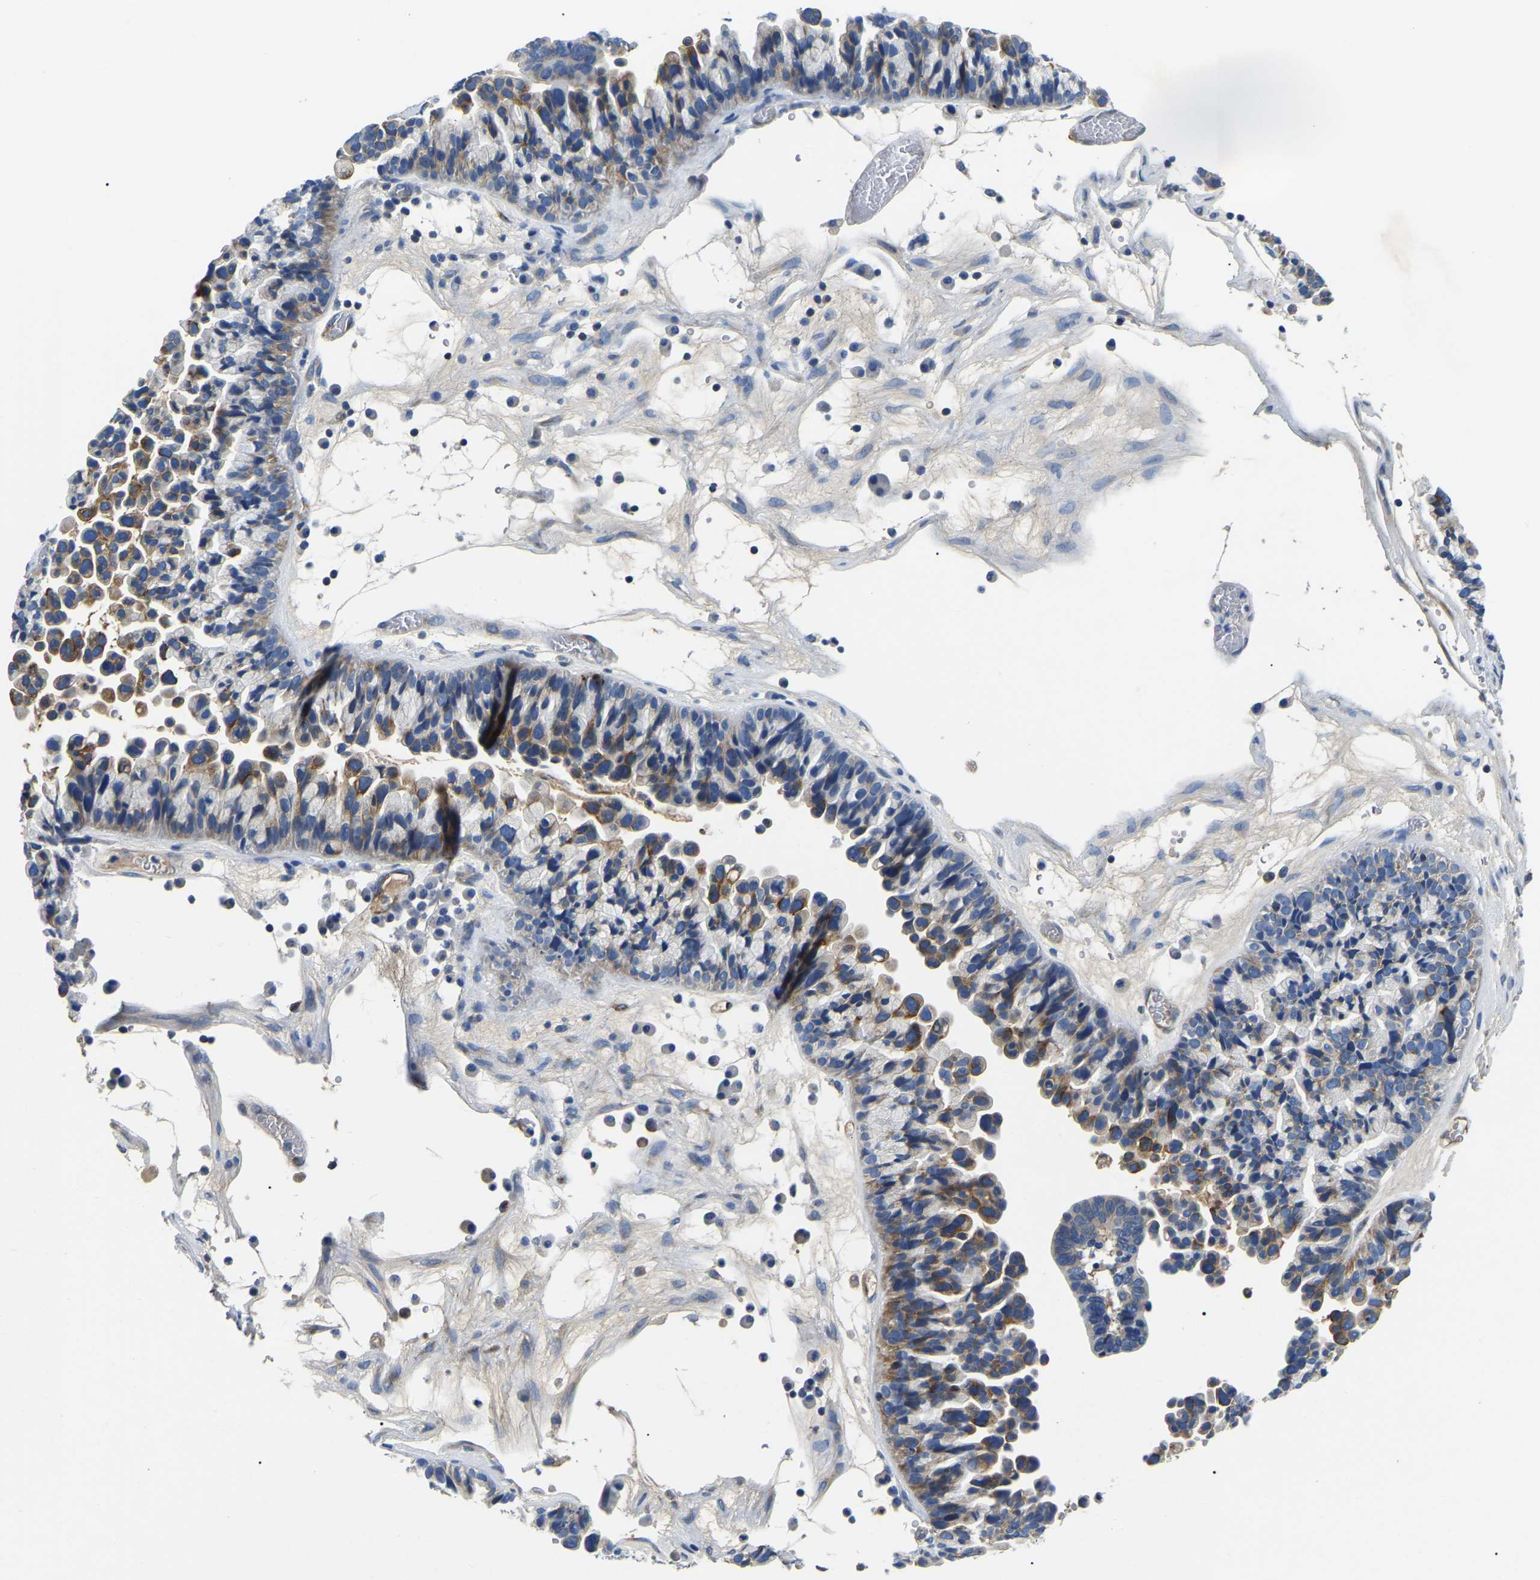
{"staining": {"intensity": "moderate", "quantity": ">75%", "location": "cytoplasmic/membranous"}, "tissue": "ovarian cancer", "cell_type": "Tumor cells", "image_type": "cancer", "snomed": [{"axis": "morphology", "description": "Cystadenocarcinoma, serous, NOS"}, {"axis": "topography", "description": "Ovary"}], "caption": "Immunohistochemical staining of human ovarian cancer shows medium levels of moderate cytoplasmic/membranous protein staining in about >75% of tumor cells.", "gene": "DUSP8", "patient": {"sex": "female", "age": 56}}